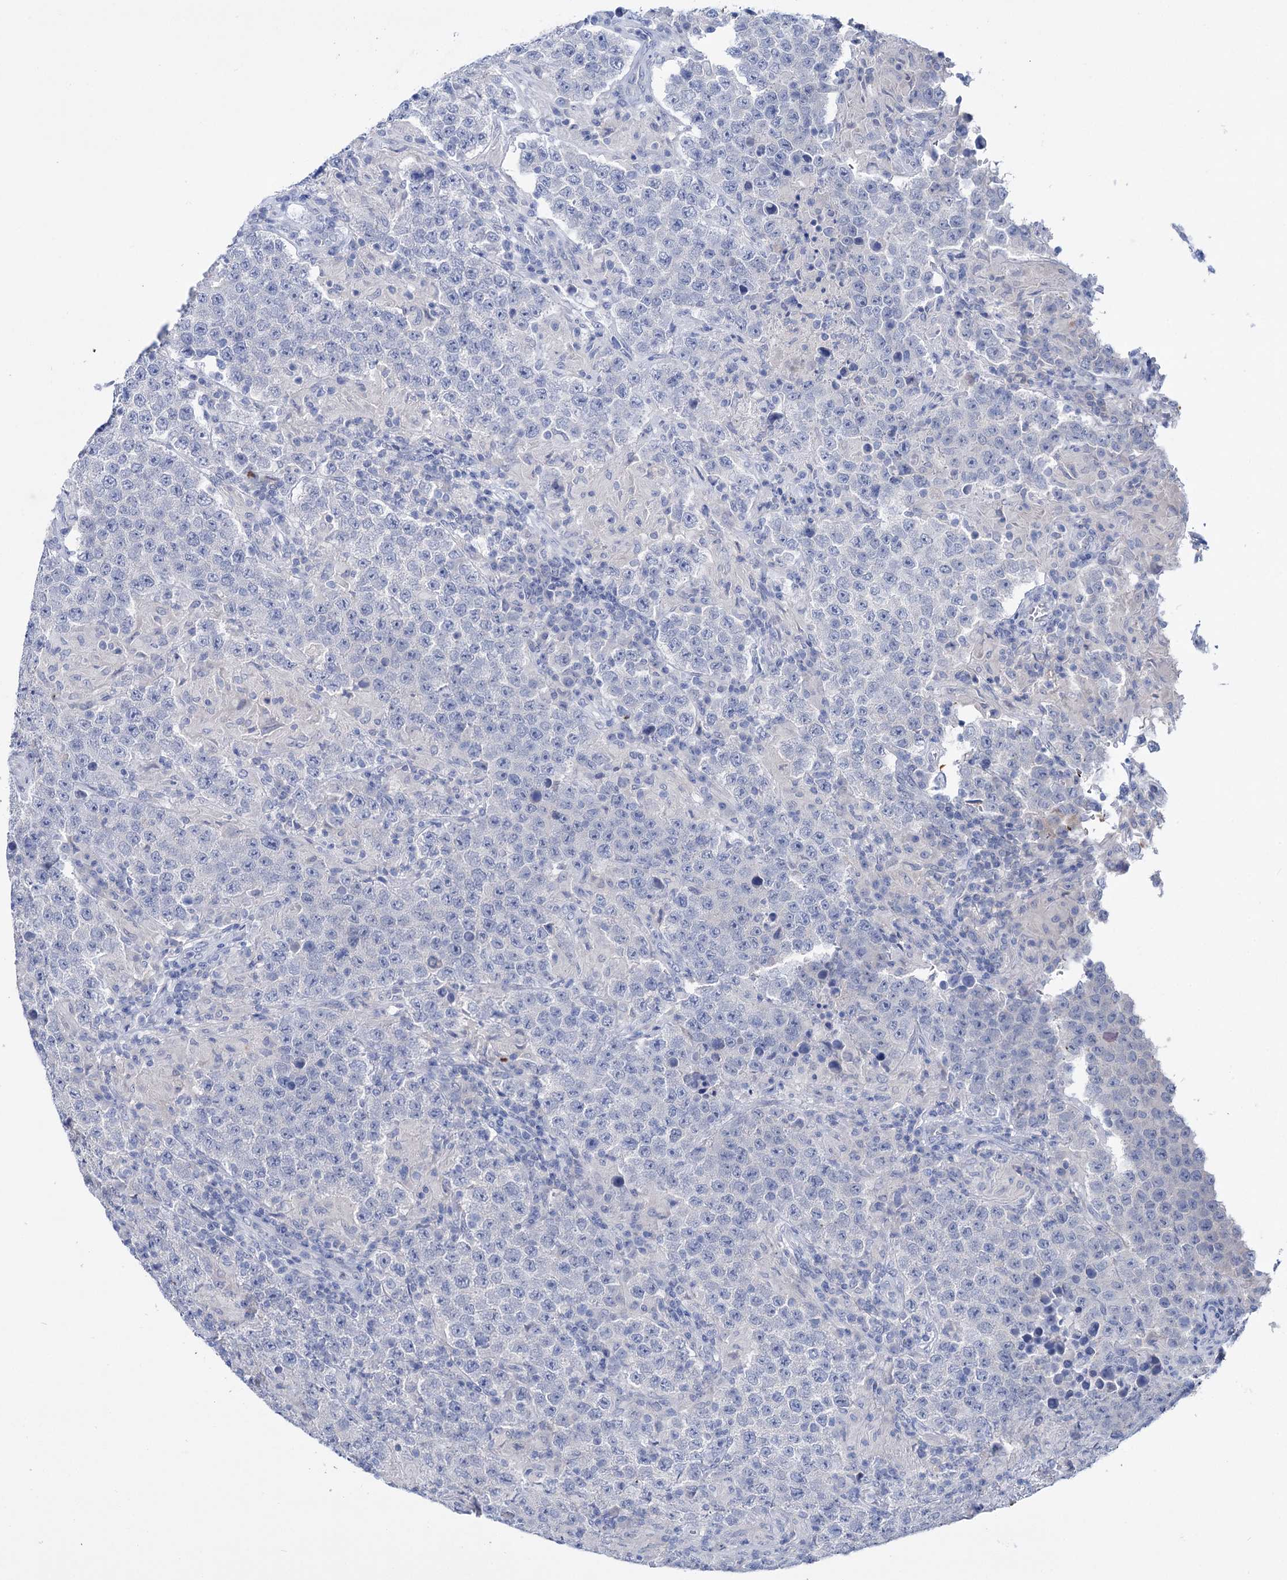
{"staining": {"intensity": "negative", "quantity": "none", "location": "none"}, "tissue": "testis cancer", "cell_type": "Tumor cells", "image_type": "cancer", "snomed": [{"axis": "morphology", "description": "Normal tissue, NOS"}, {"axis": "morphology", "description": "Urothelial carcinoma, High grade"}, {"axis": "morphology", "description": "Seminoma, NOS"}, {"axis": "morphology", "description": "Carcinoma, Embryonal, NOS"}, {"axis": "topography", "description": "Urinary bladder"}, {"axis": "topography", "description": "Testis"}], "caption": "The histopathology image reveals no staining of tumor cells in testis embryonal carcinoma. Brightfield microscopy of immunohistochemistry (IHC) stained with DAB (3,3'-diaminobenzidine) (brown) and hematoxylin (blue), captured at high magnification.", "gene": "LYZL4", "patient": {"sex": "male", "age": 41}}